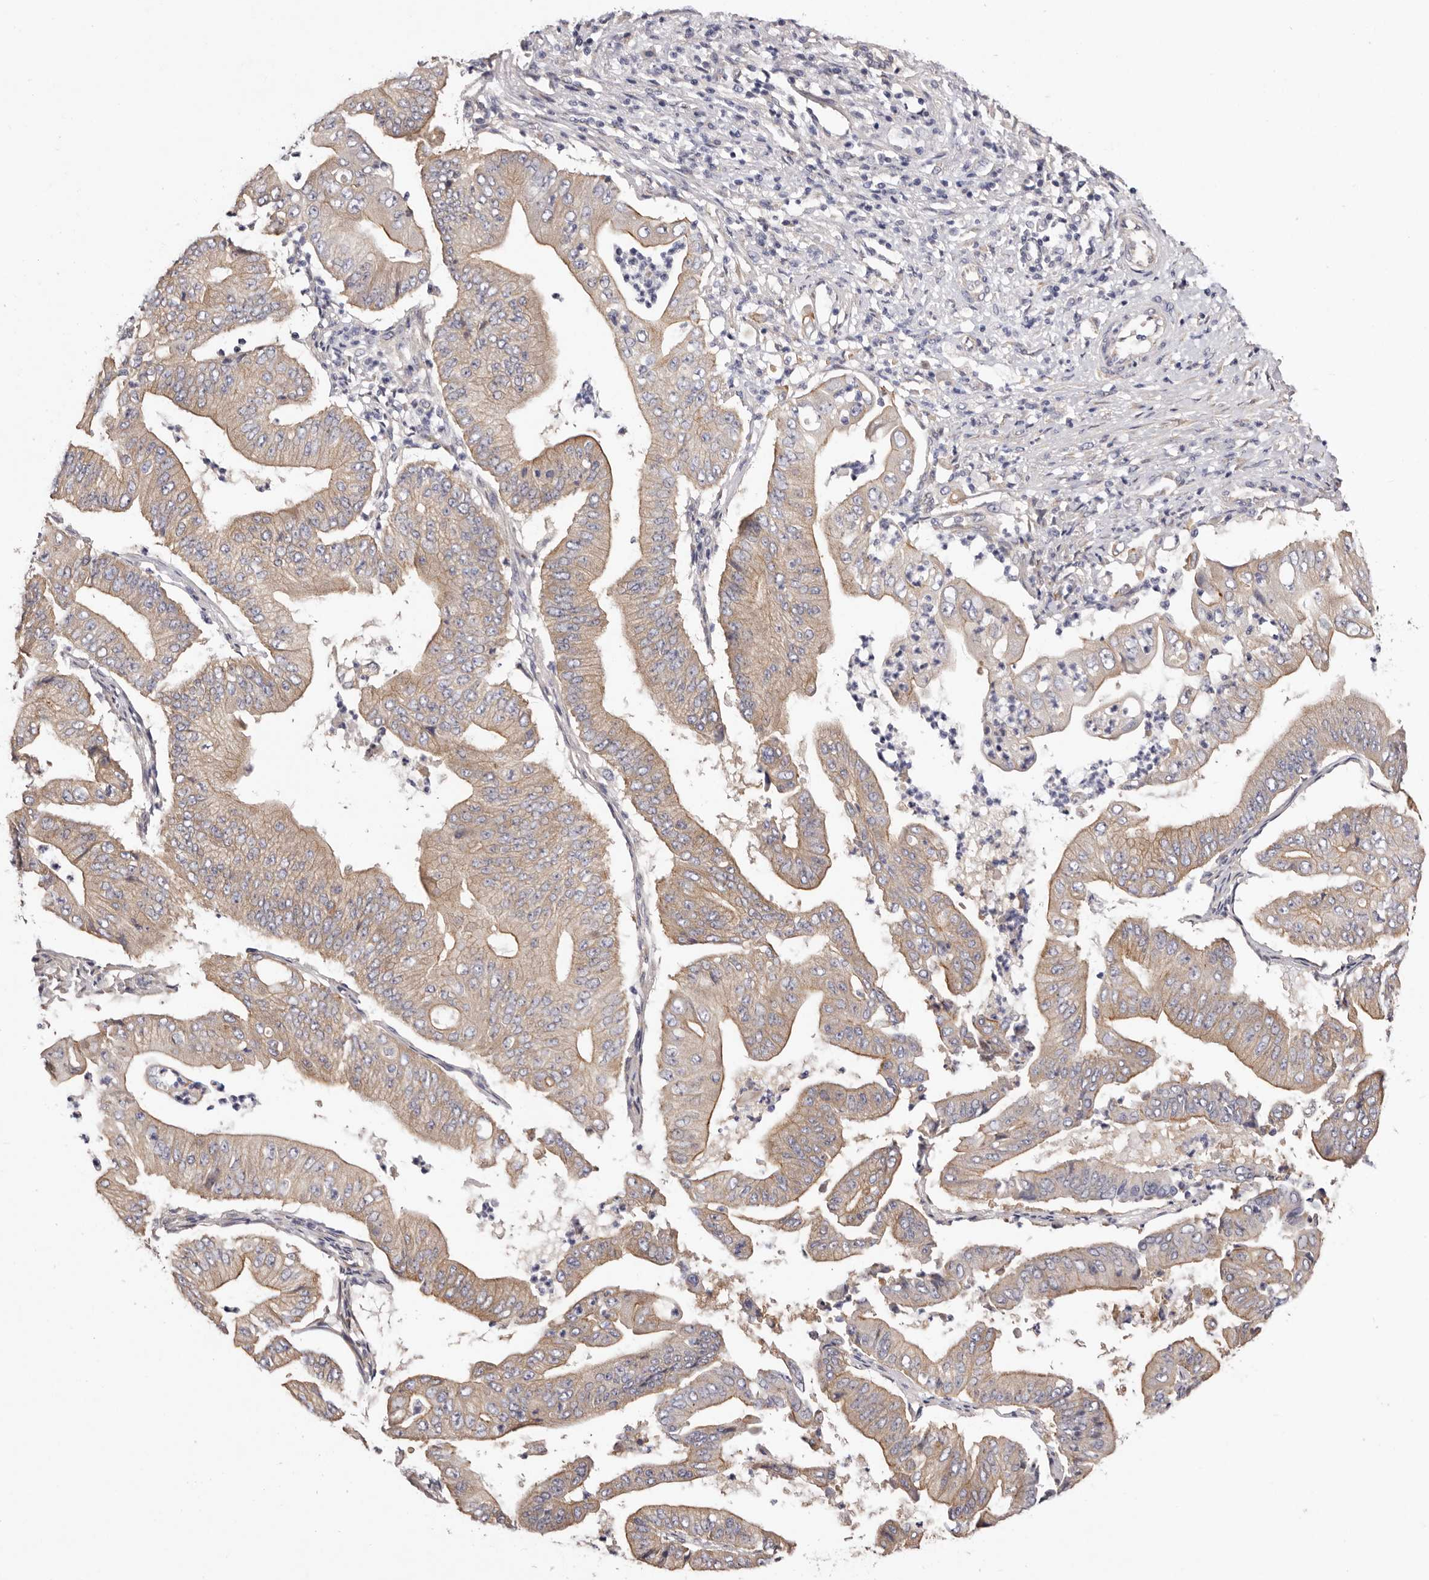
{"staining": {"intensity": "moderate", "quantity": ">75%", "location": "cytoplasmic/membranous"}, "tissue": "pancreatic cancer", "cell_type": "Tumor cells", "image_type": "cancer", "snomed": [{"axis": "morphology", "description": "Adenocarcinoma, NOS"}, {"axis": "topography", "description": "Pancreas"}], "caption": "There is medium levels of moderate cytoplasmic/membranous positivity in tumor cells of pancreatic cancer (adenocarcinoma), as demonstrated by immunohistochemical staining (brown color).", "gene": "FAM167B", "patient": {"sex": "female", "age": 77}}